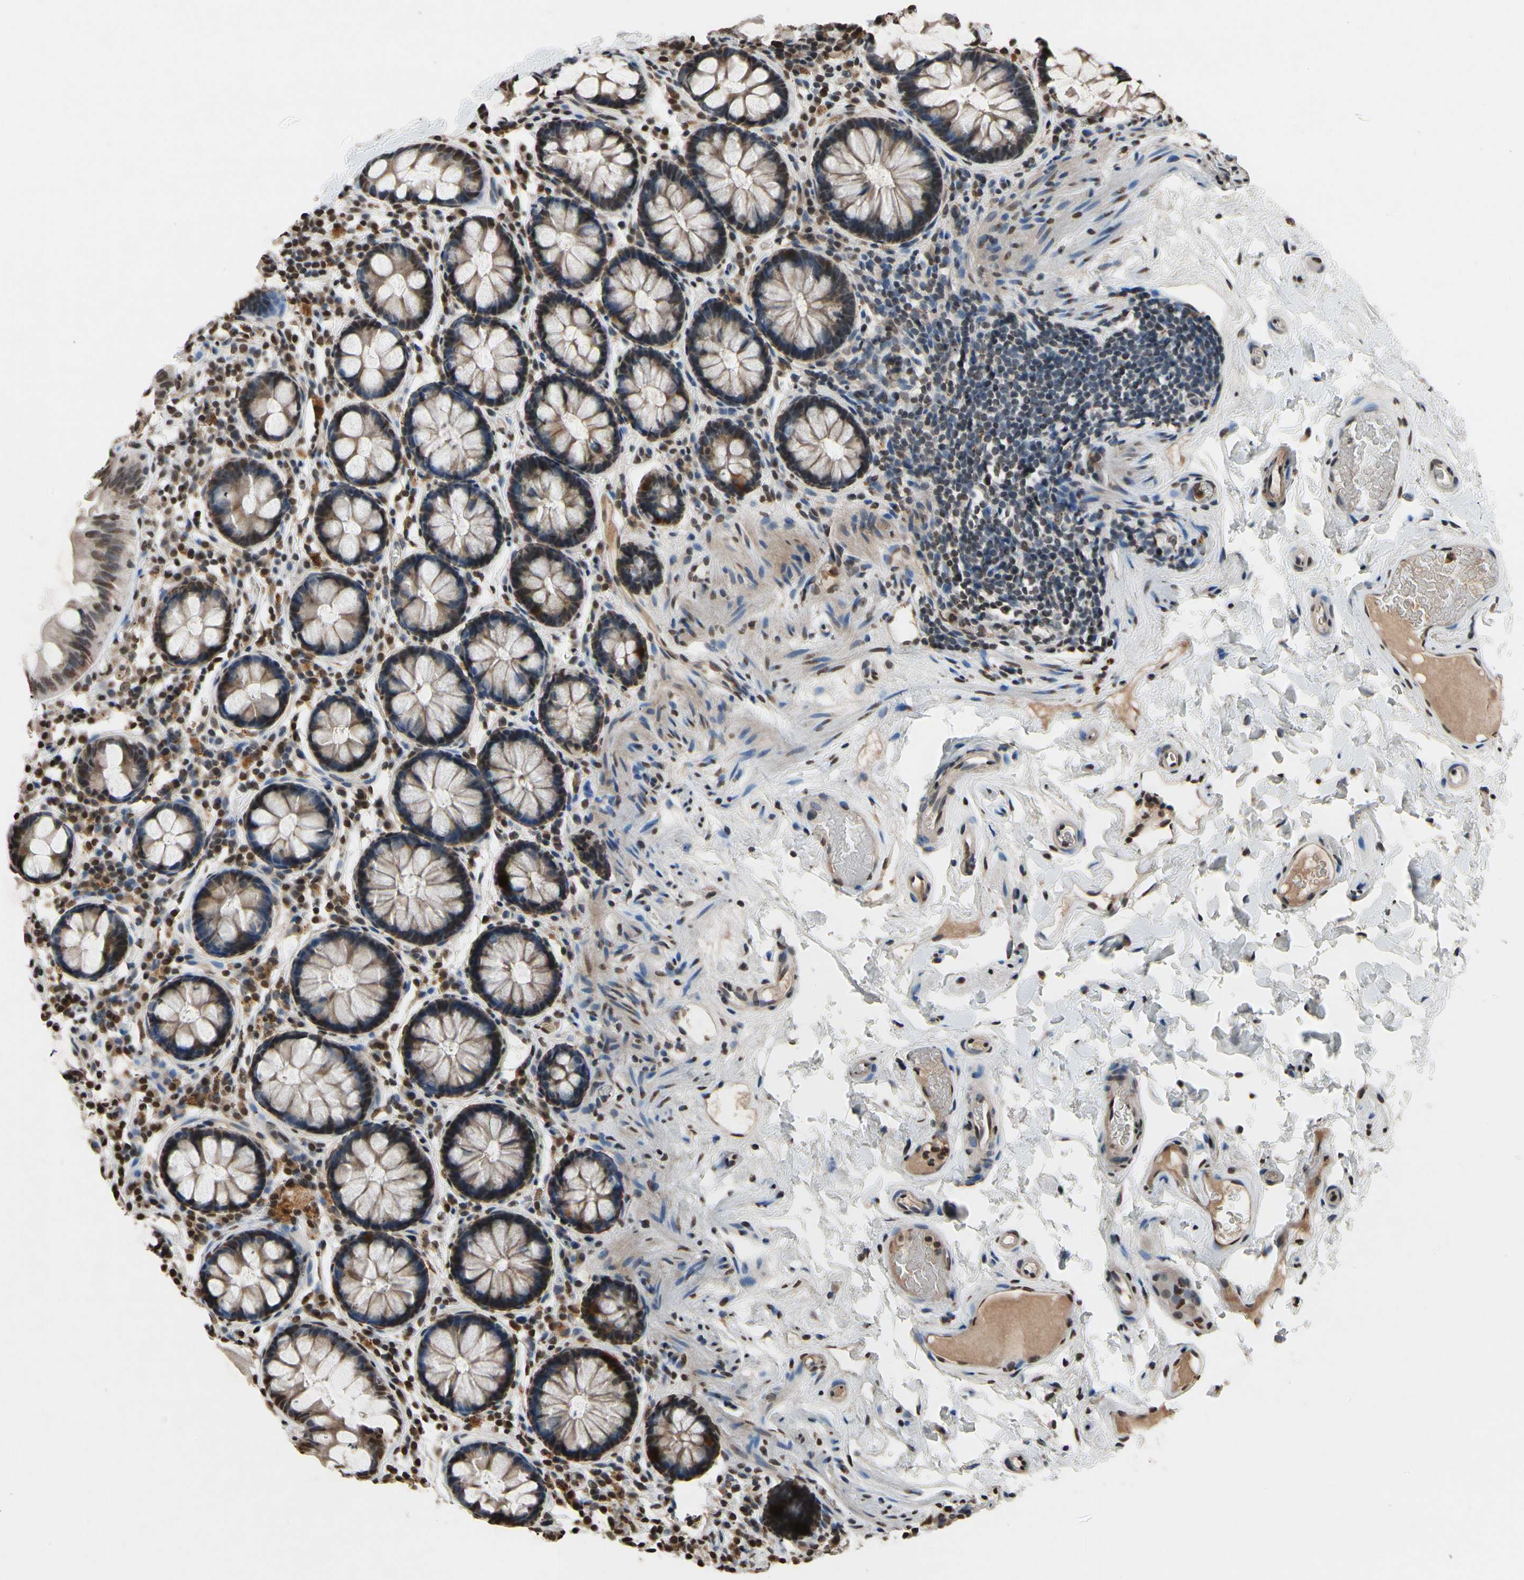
{"staining": {"intensity": "strong", "quantity": ">75%", "location": "nuclear"}, "tissue": "colon", "cell_type": "Endothelial cells", "image_type": "normal", "snomed": [{"axis": "morphology", "description": "Normal tissue, NOS"}, {"axis": "topography", "description": "Colon"}], "caption": "A high-resolution histopathology image shows immunohistochemistry (IHC) staining of unremarkable colon, which demonstrates strong nuclear expression in approximately >75% of endothelial cells.", "gene": "HIPK2", "patient": {"sex": "female", "age": 80}}